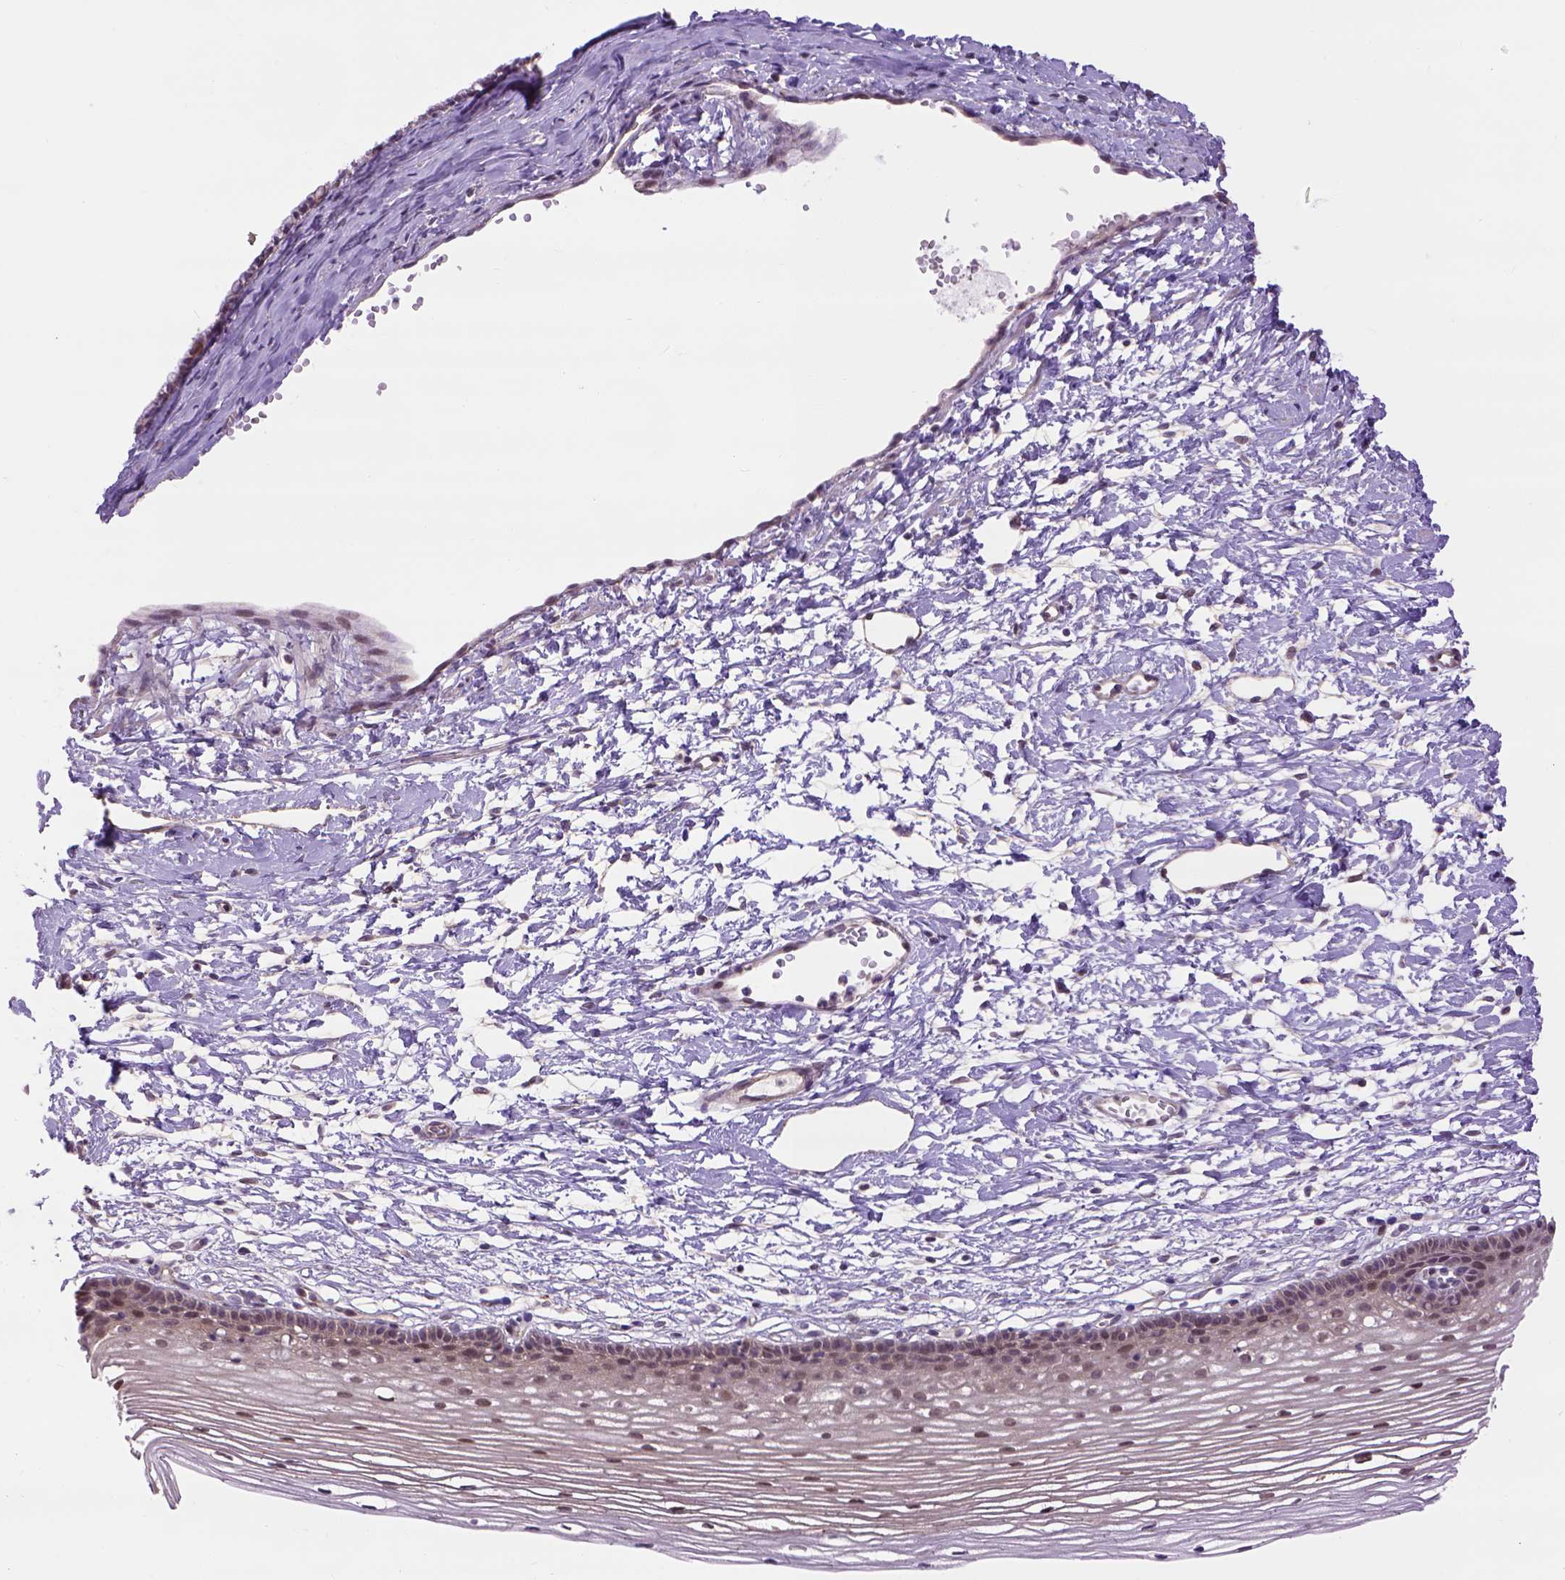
{"staining": {"intensity": "negative", "quantity": "none", "location": "none"}, "tissue": "cervix", "cell_type": "Glandular cells", "image_type": "normal", "snomed": [{"axis": "morphology", "description": "Normal tissue, NOS"}, {"axis": "topography", "description": "Cervix"}], "caption": "DAB immunohistochemical staining of normal human cervix displays no significant expression in glandular cells.", "gene": "KAZN", "patient": {"sex": "female", "age": 40}}